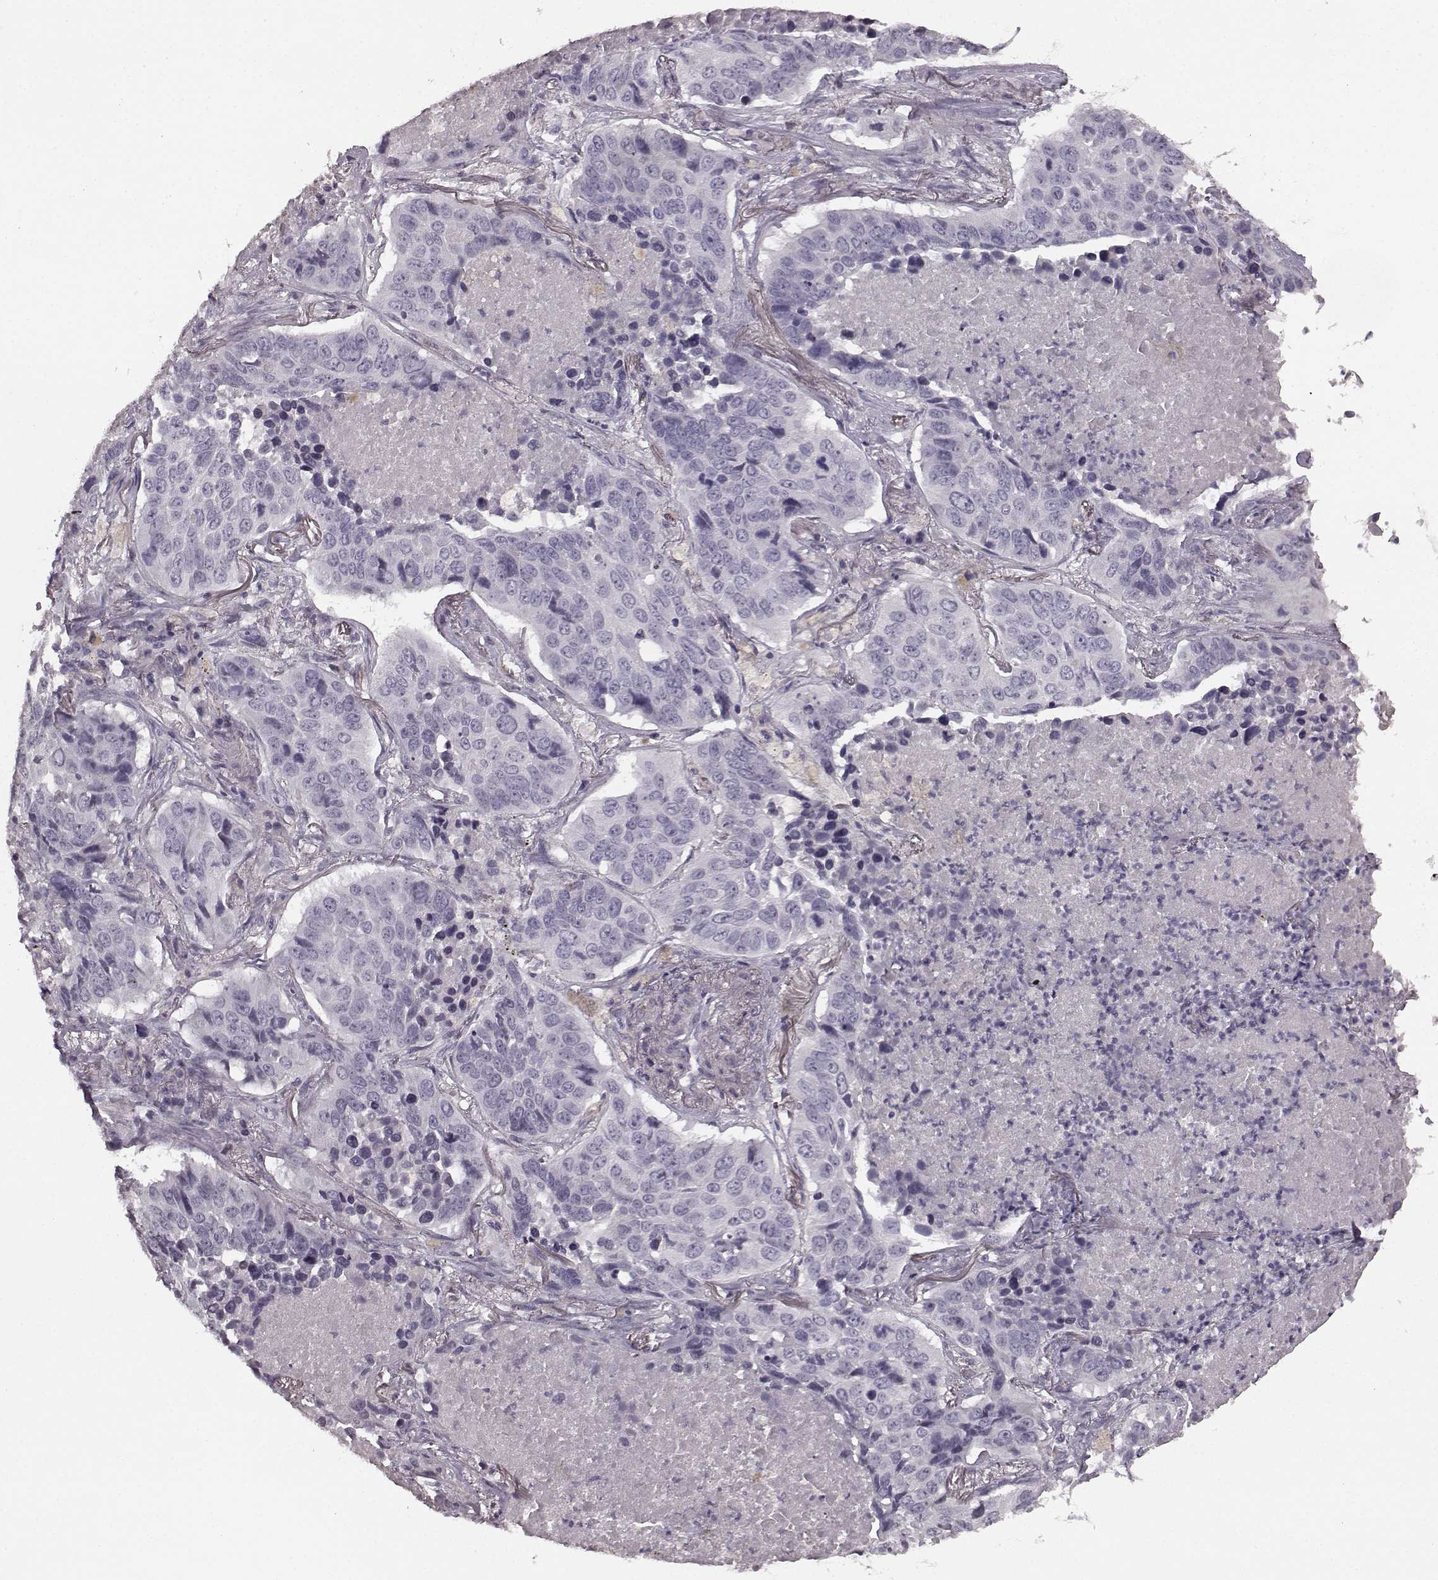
{"staining": {"intensity": "negative", "quantity": "none", "location": "none"}, "tissue": "lung cancer", "cell_type": "Tumor cells", "image_type": "cancer", "snomed": [{"axis": "morphology", "description": "Normal tissue, NOS"}, {"axis": "morphology", "description": "Squamous cell carcinoma, NOS"}, {"axis": "topography", "description": "Bronchus"}, {"axis": "topography", "description": "Lung"}], "caption": "The photomicrograph exhibits no staining of tumor cells in lung cancer.", "gene": "RIT2", "patient": {"sex": "male", "age": 64}}